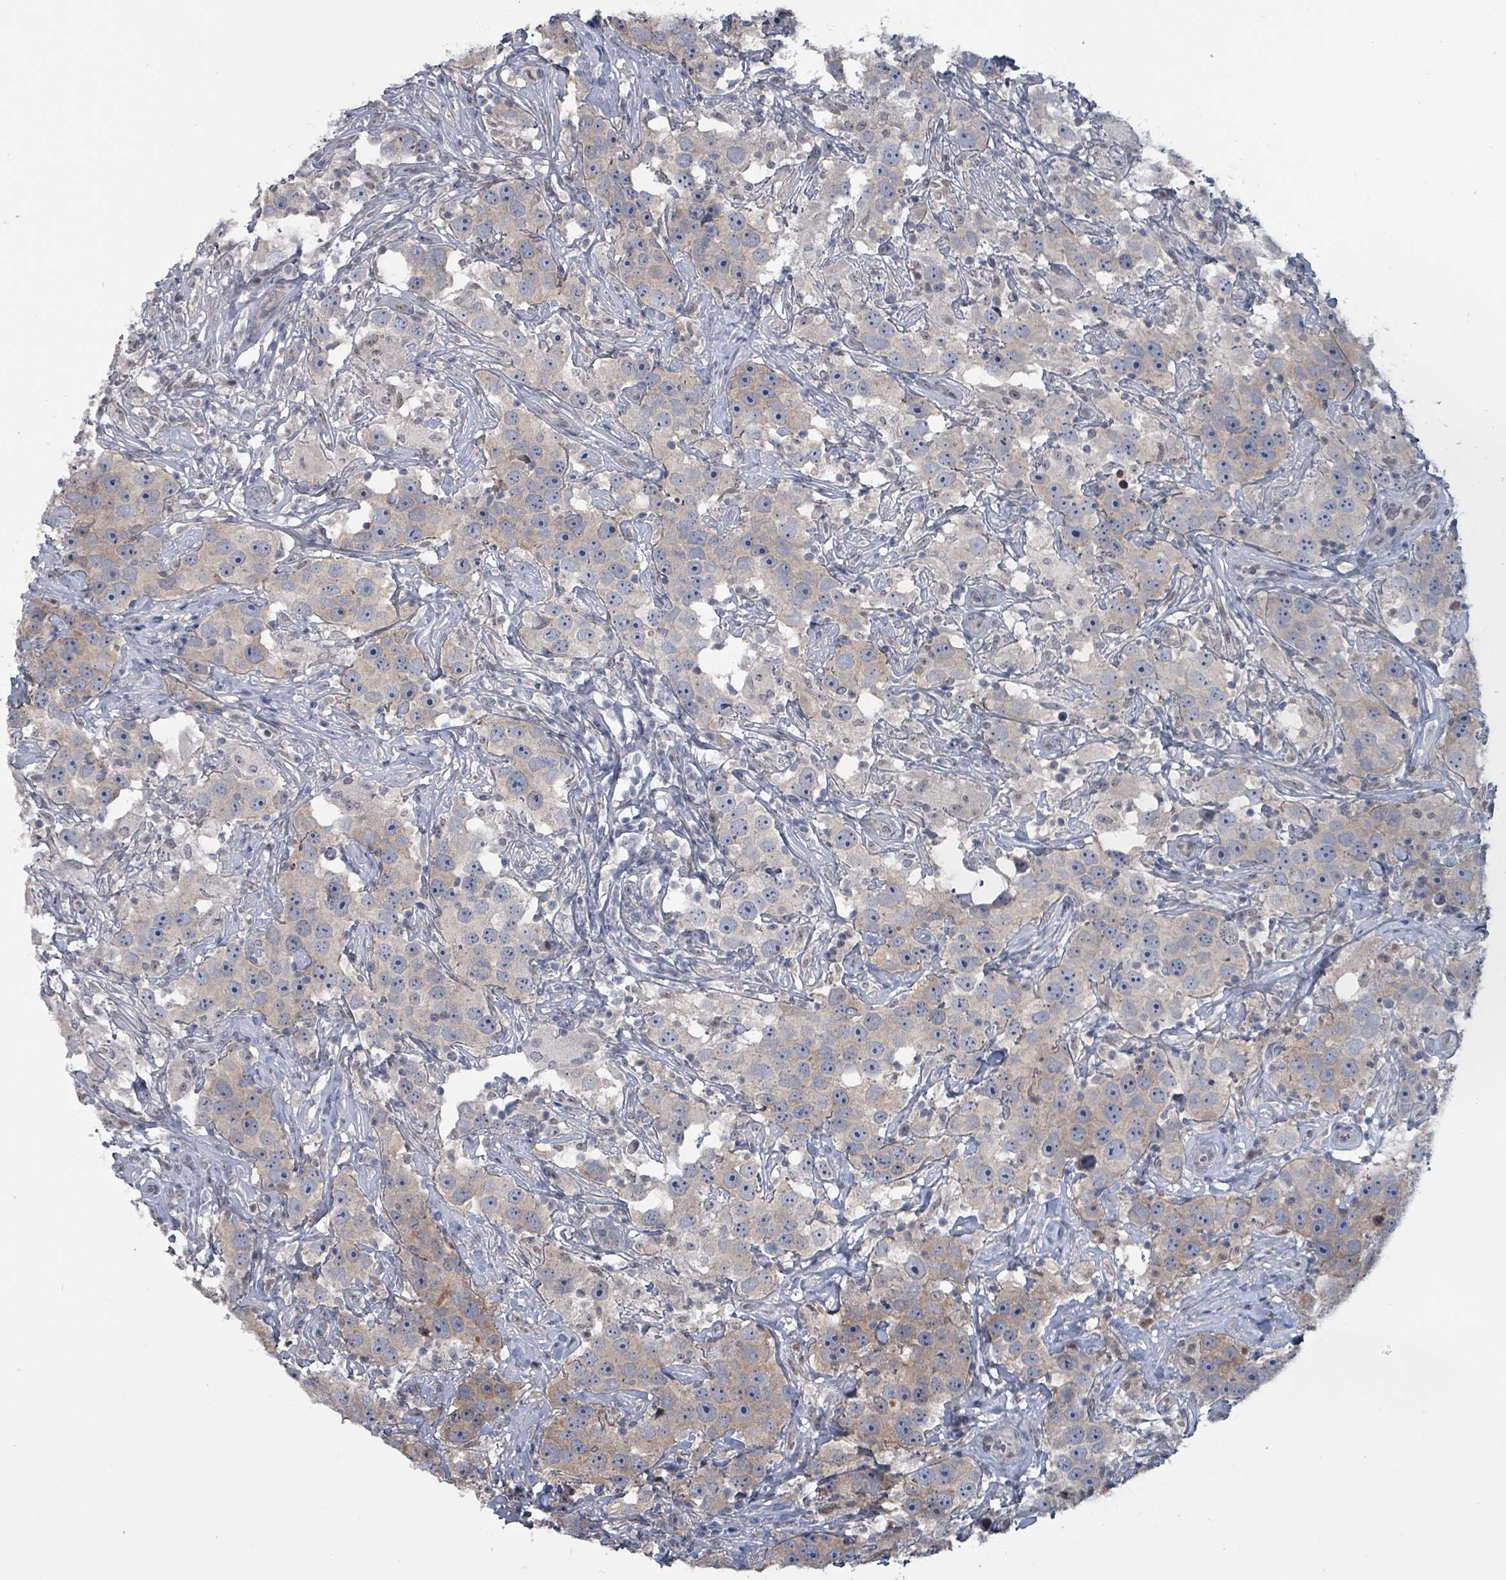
{"staining": {"intensity": "weak", "quantity": "25%-75%", "location": "cytoplasmic/membranous"}, "tissue": "testis cancer", "cell_type": "Tumor cells", "image_type": "cancer", "snomed": [{"axis": "morphology", "description": "Seminoma, NOS"}, {"axis": "topography", "description": "Testis"}], "caption": "Protein staining of seminoma (testis) tissue reveals weak cytoplasmic/membranous positivity in about 25%-75% of tumor cells. (DAB (3,3'-diaminobenzidine) IHC with brightfield microscopy, high magnification).", "gene": "BIVM", "patient": {"sex": "male", "age": 49}}